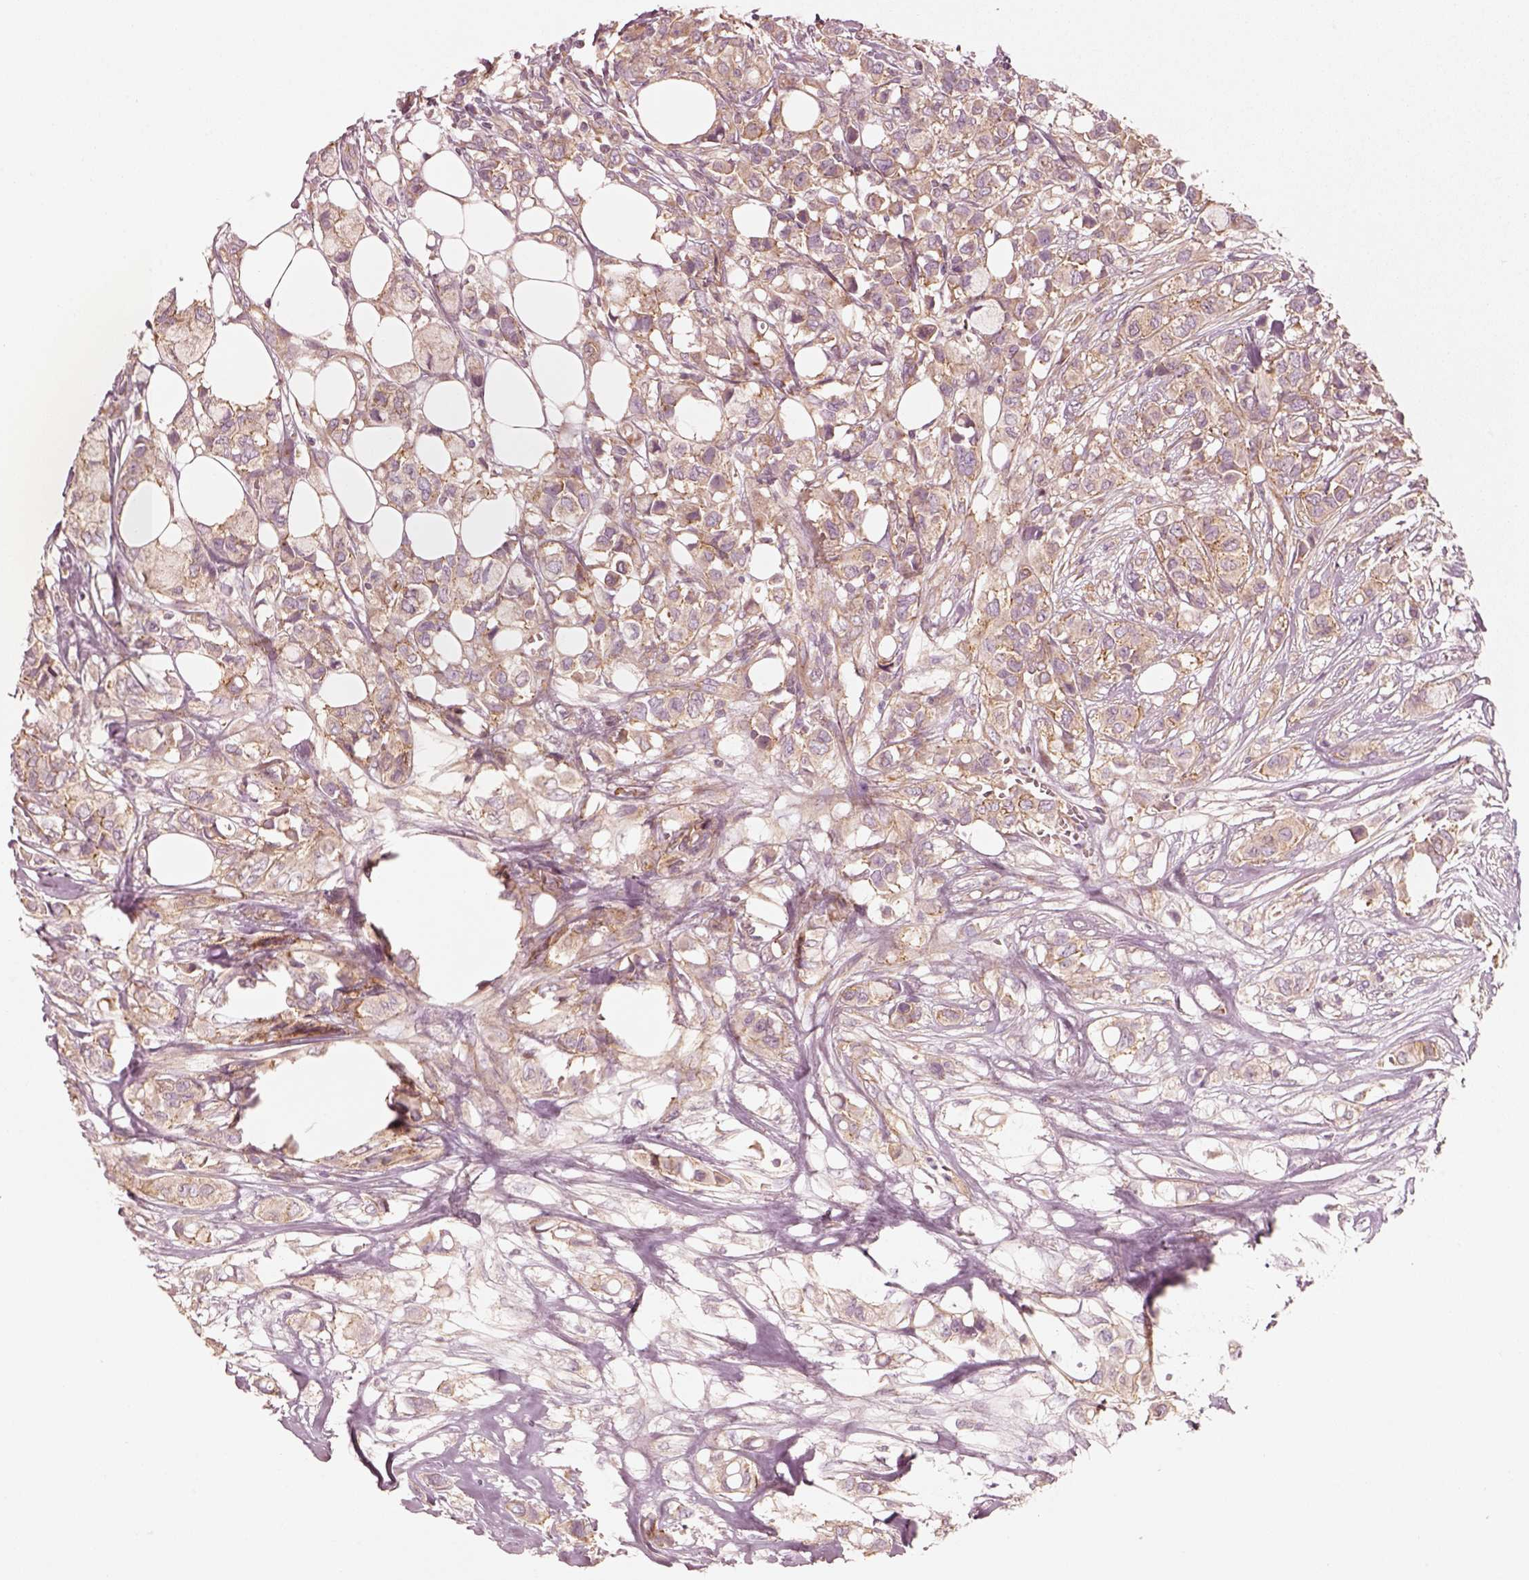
{"staining": {"intensity": "moderate", "quantity": ">75%", "location": "cytoplasmic/membranous"}, "tissue": "breast cancer", "cell_type": "Tumor cells", "image_type": "cancer", "snomed": [{"axis": "morphology", "description": "Duct carcinoma"}, {"axis": "topography", "description": "Breast"}], "caption": "Immunohistochemistry histopathology image of neoplastic tissue: breast cancer (invasive ductal carcinoma) stained using IHC exhibits medium levels of moderate protein expression localized specifically in the cytoplasmic/membranous of tumor cells, appearing as a cytoplasmic/membranous brown color.", "gene": "CNOT2", "patient": {"sex": "female", "age": 85}}